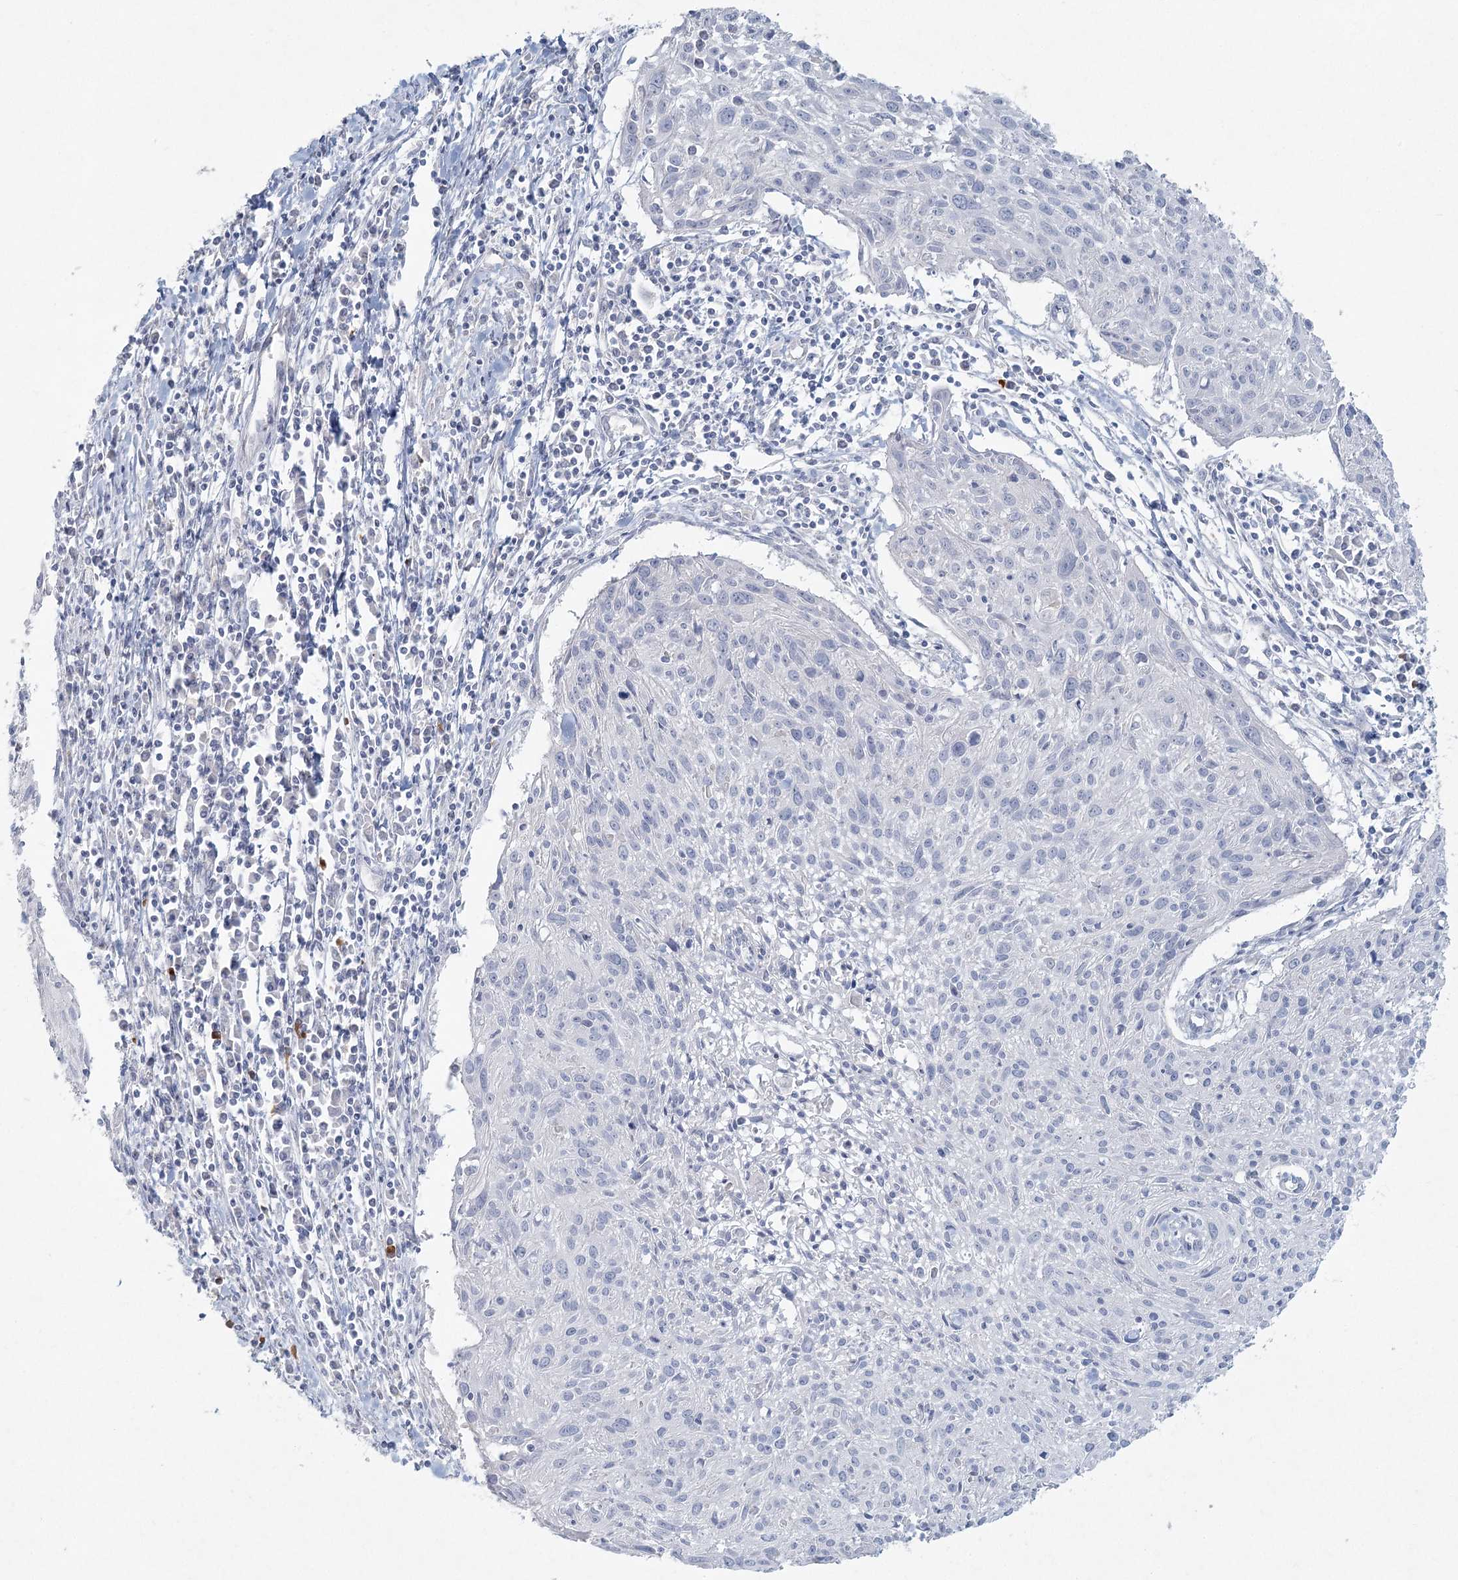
{"staining": {"intensity": "negative", "quantity": "none", "location": "none"}, "tissue": "cervical cancer", "cell_type": "Tumor cells", "image_type": "cancer", "snomed": [{"axis": "morphology", "description": "Squamous cell carcinoma, NOS"}, {"axis": "topography", "description": "Cervix"}], "caption": "The immunohistochemistry photomicrograph has no significant staining in tumor cells of cervical cancer (squamous cell carcinoma) tissue.", "gene": "LRP2BP", "patient": {"sex": "female", "age": 51}}